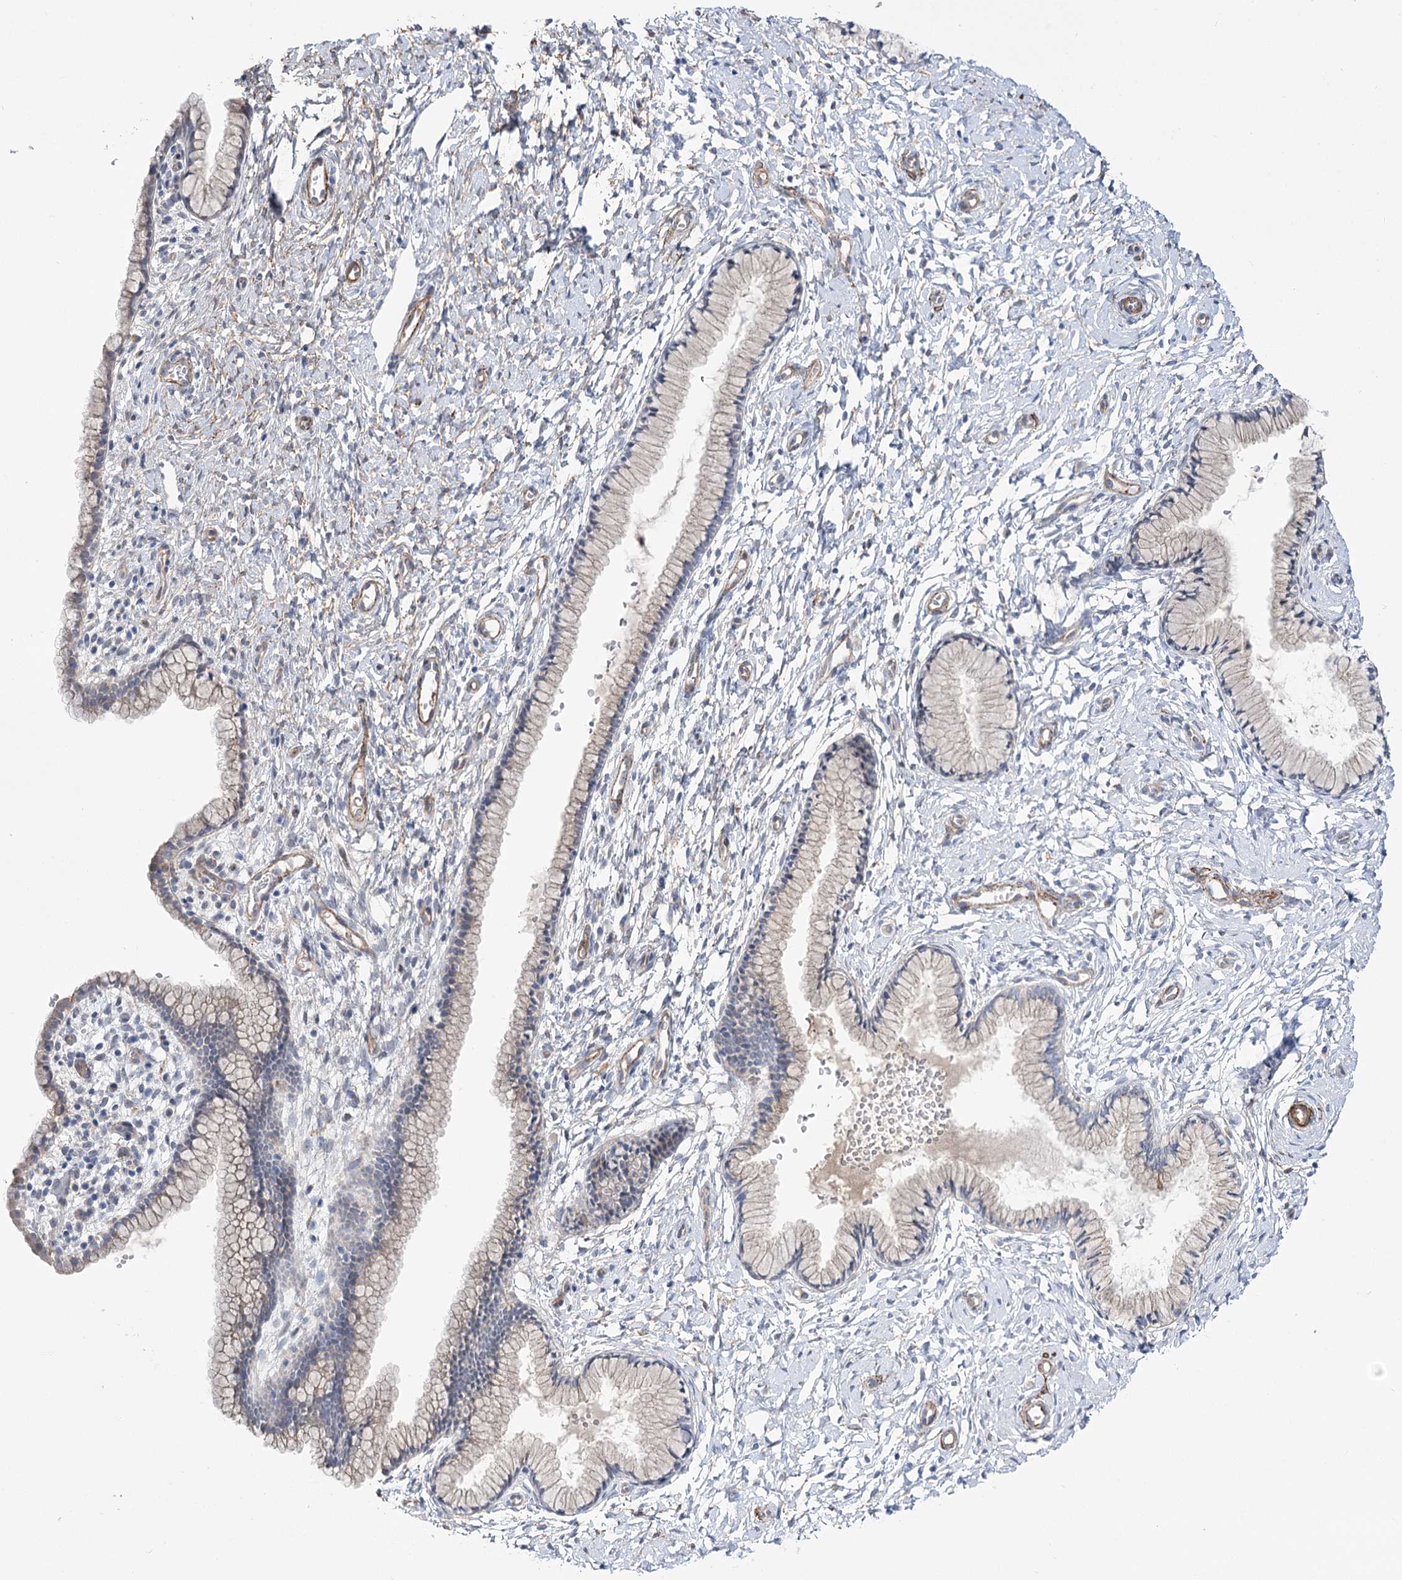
{"staining": {"intensity": "weak", "quantity": "25%-75%", "location": "cytoplasmic/membranous"}, "tissue": "cervix", "cell_type": "Glandular cells", "image_type": "normal", "snomed": [{"axis": "morphology", "description": "Normal tissue, NOS"}, {"axis": "topography", "description": "Cervix"}], "caption": "Protein staining of normal cervix displays weak cytoplasmic/membranous staining in about 25%-75% of glandular cells.", "gene": "WASHC3", "patient": {"sex": "female", "age": 33}}